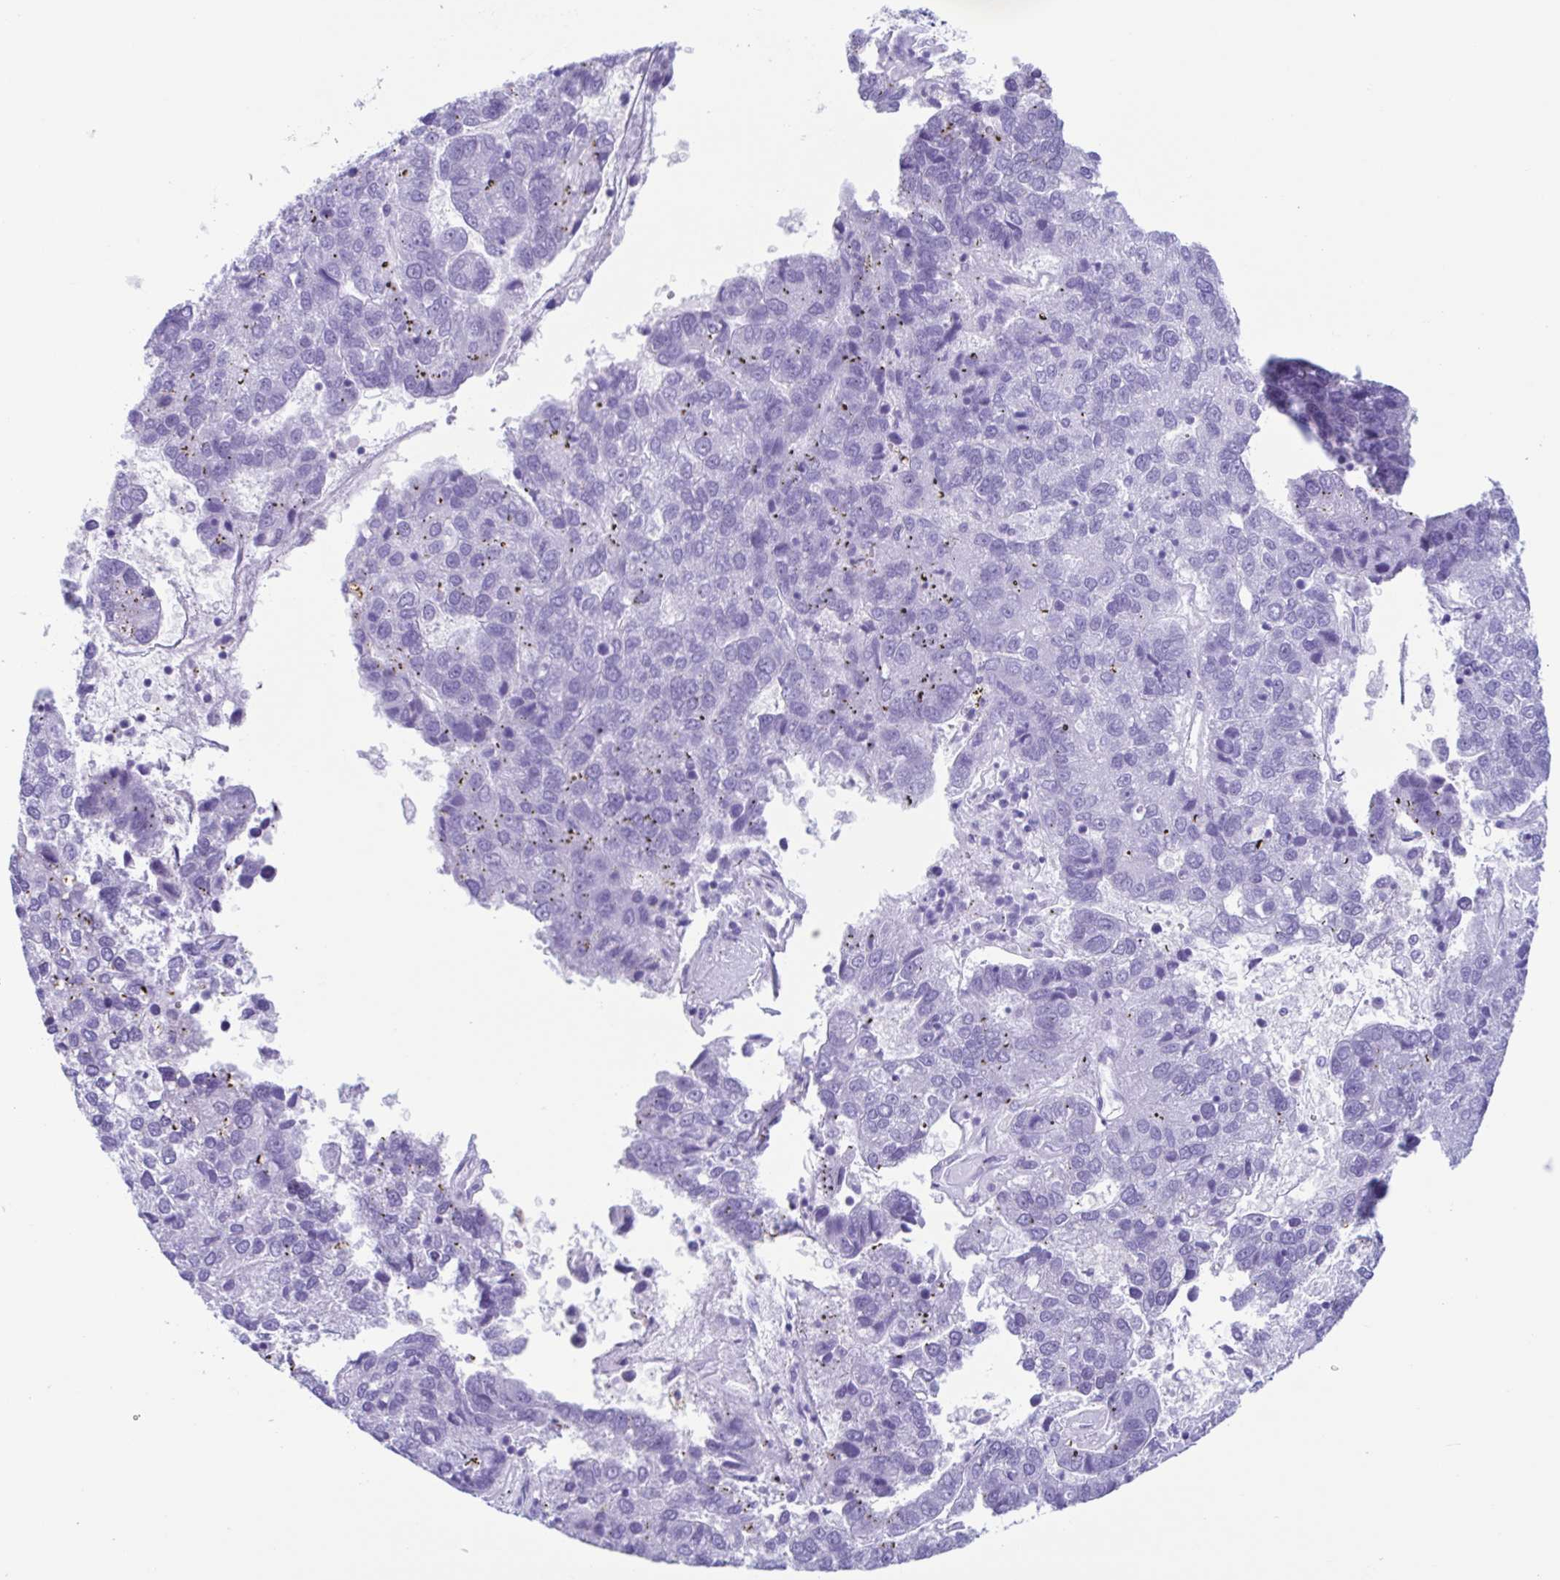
{"staining": {"intensity": "negative", "quantity": "none", "location": "none"}, "tissue": "pancreatic cancer", "cell_type": "Tumor cells", "image_type": "cancer", "snomed": [{"axis": "morphology", "description": "Adenocarcinoma, NOS"}, {"axis": "topography", "description": "Pancreas"}], "caption": "This is an IHC photomicrograph of adenocarcinoma (pancreatic). There is no staining in tumor cells.", "gene": "ACTRT3", "patient": {"sex": "female", "age": 61}}